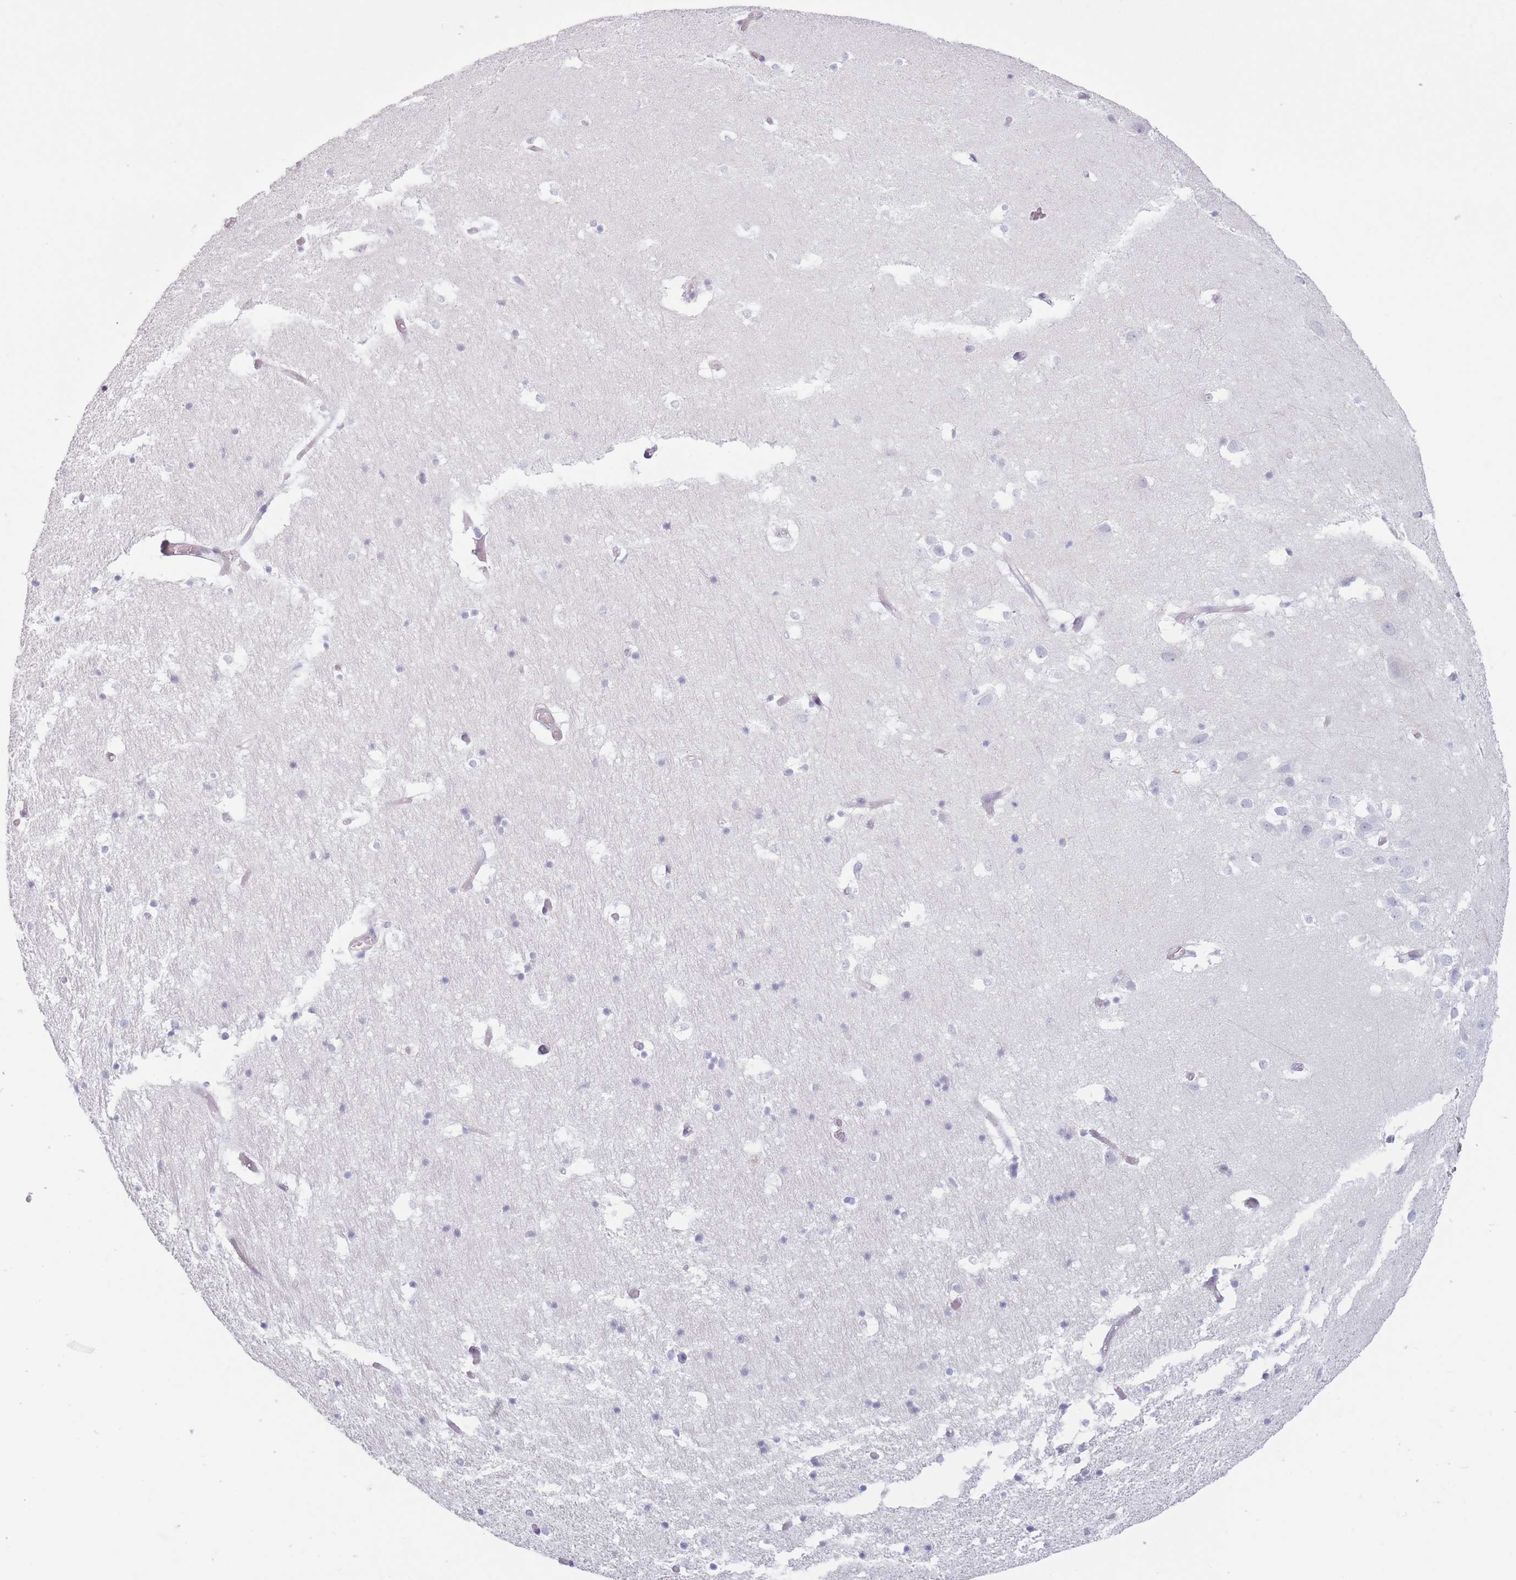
{"staining": {"intensity": "negative", "quantity": "none", "location": "none"}, "tissue": "hippocampus", "cell_type": "Glial cells", "image_type": "normal", "snomed": [{"axis": "morphology", "description": "Normal tissue, NOS"}, {"axis": "topography", "description": "Hippocampus"}], "caption": "Immunohistochemistry (IHC) photomicrograph of benign hippocampus: human hippocampus stained with DAB (3,3'-diaminobenzidine) displays no significant protein expression in glial cells. The staining was performed using DAB to visualize the protein expression in brown, while the nuclei were stained in blue with hematoxylin (Magnification: 20x).", "gene": "PLEKHG2", "patient": {"sex": "female", "age": 52}}